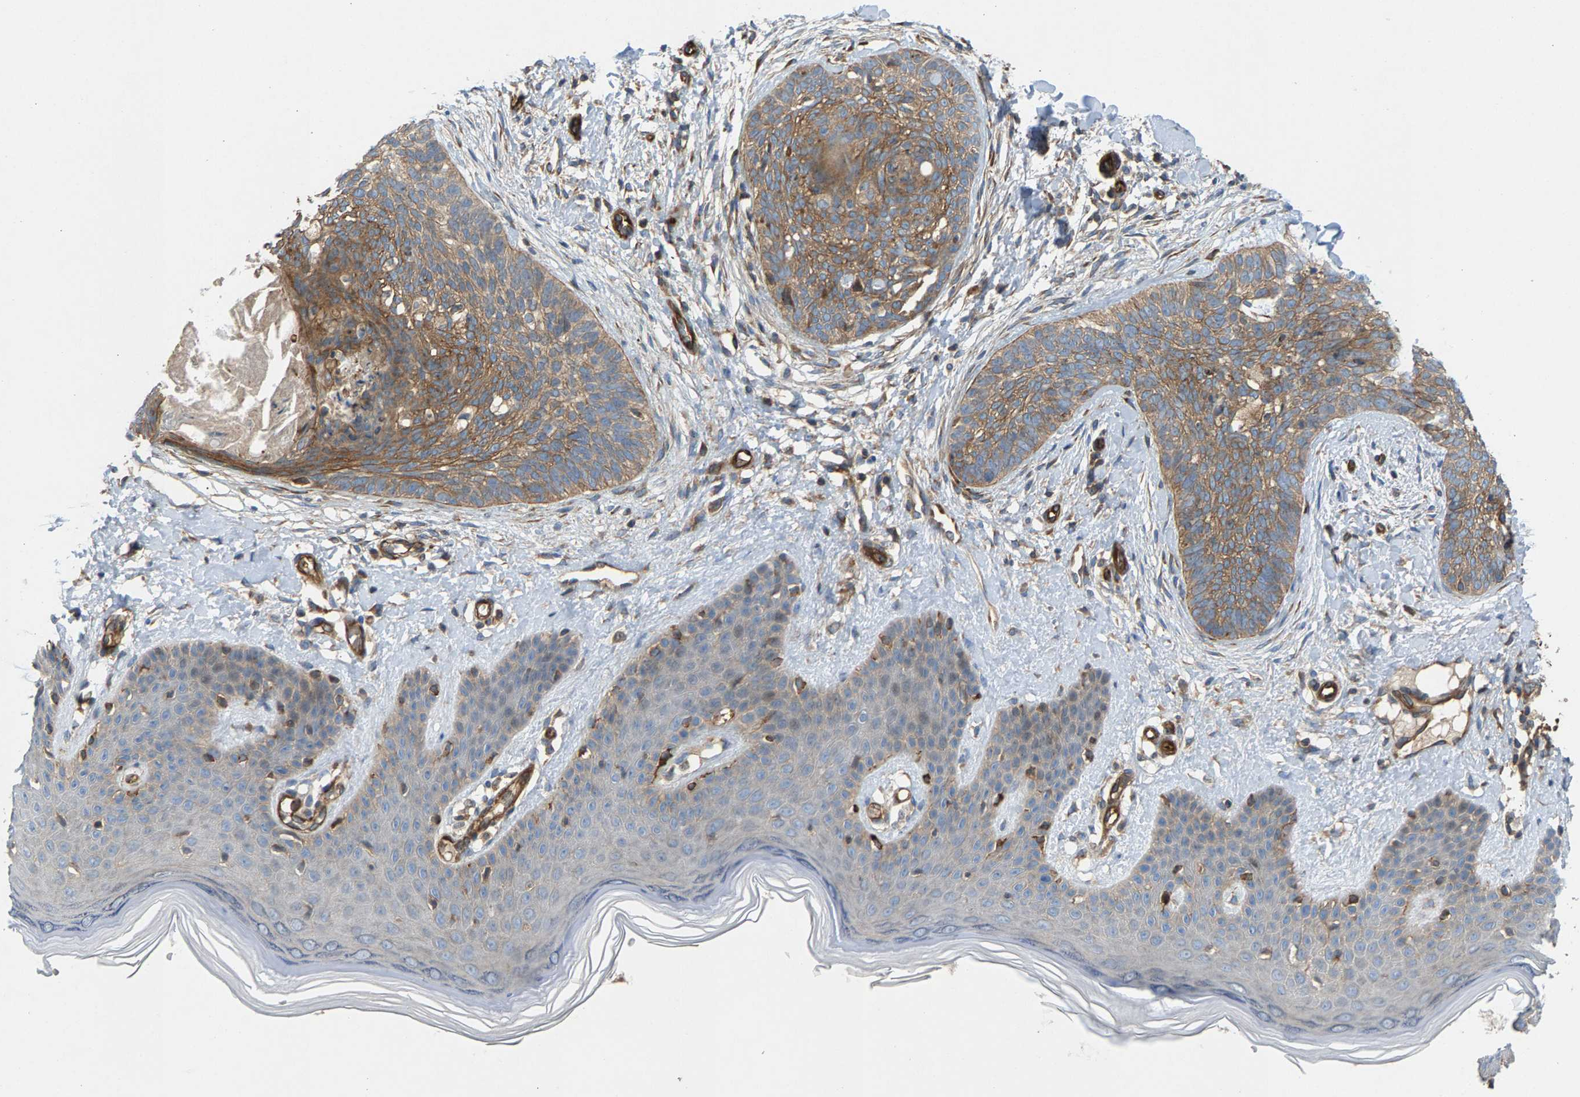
{"staining": {"intensity": "moderate", "quantity": ">75%", "location": "cytoplasmic/membranous"}, "tissue": "skin cancer", "cell_type": "Tumor cells", "image_type": "cancer", "snomed": [{"axis": "morphology", "description": "Basal cell carcinoma"}, {"axis": "topography", "description": "Skin"}], "caption": "Immunohistochemistry (IHC) image of neoplastic tissue: basal cell carcinoma (skin) stained using immunohistochemistry (IHC) shows medium levels of moderate protein expression localized specifically in the cytoplasmic/membranous of tumor cells, appearing as a cytoplasmic/membranous brown color.", "gene": "PDCL", "patient": {"sex": "female", "age": 59}}